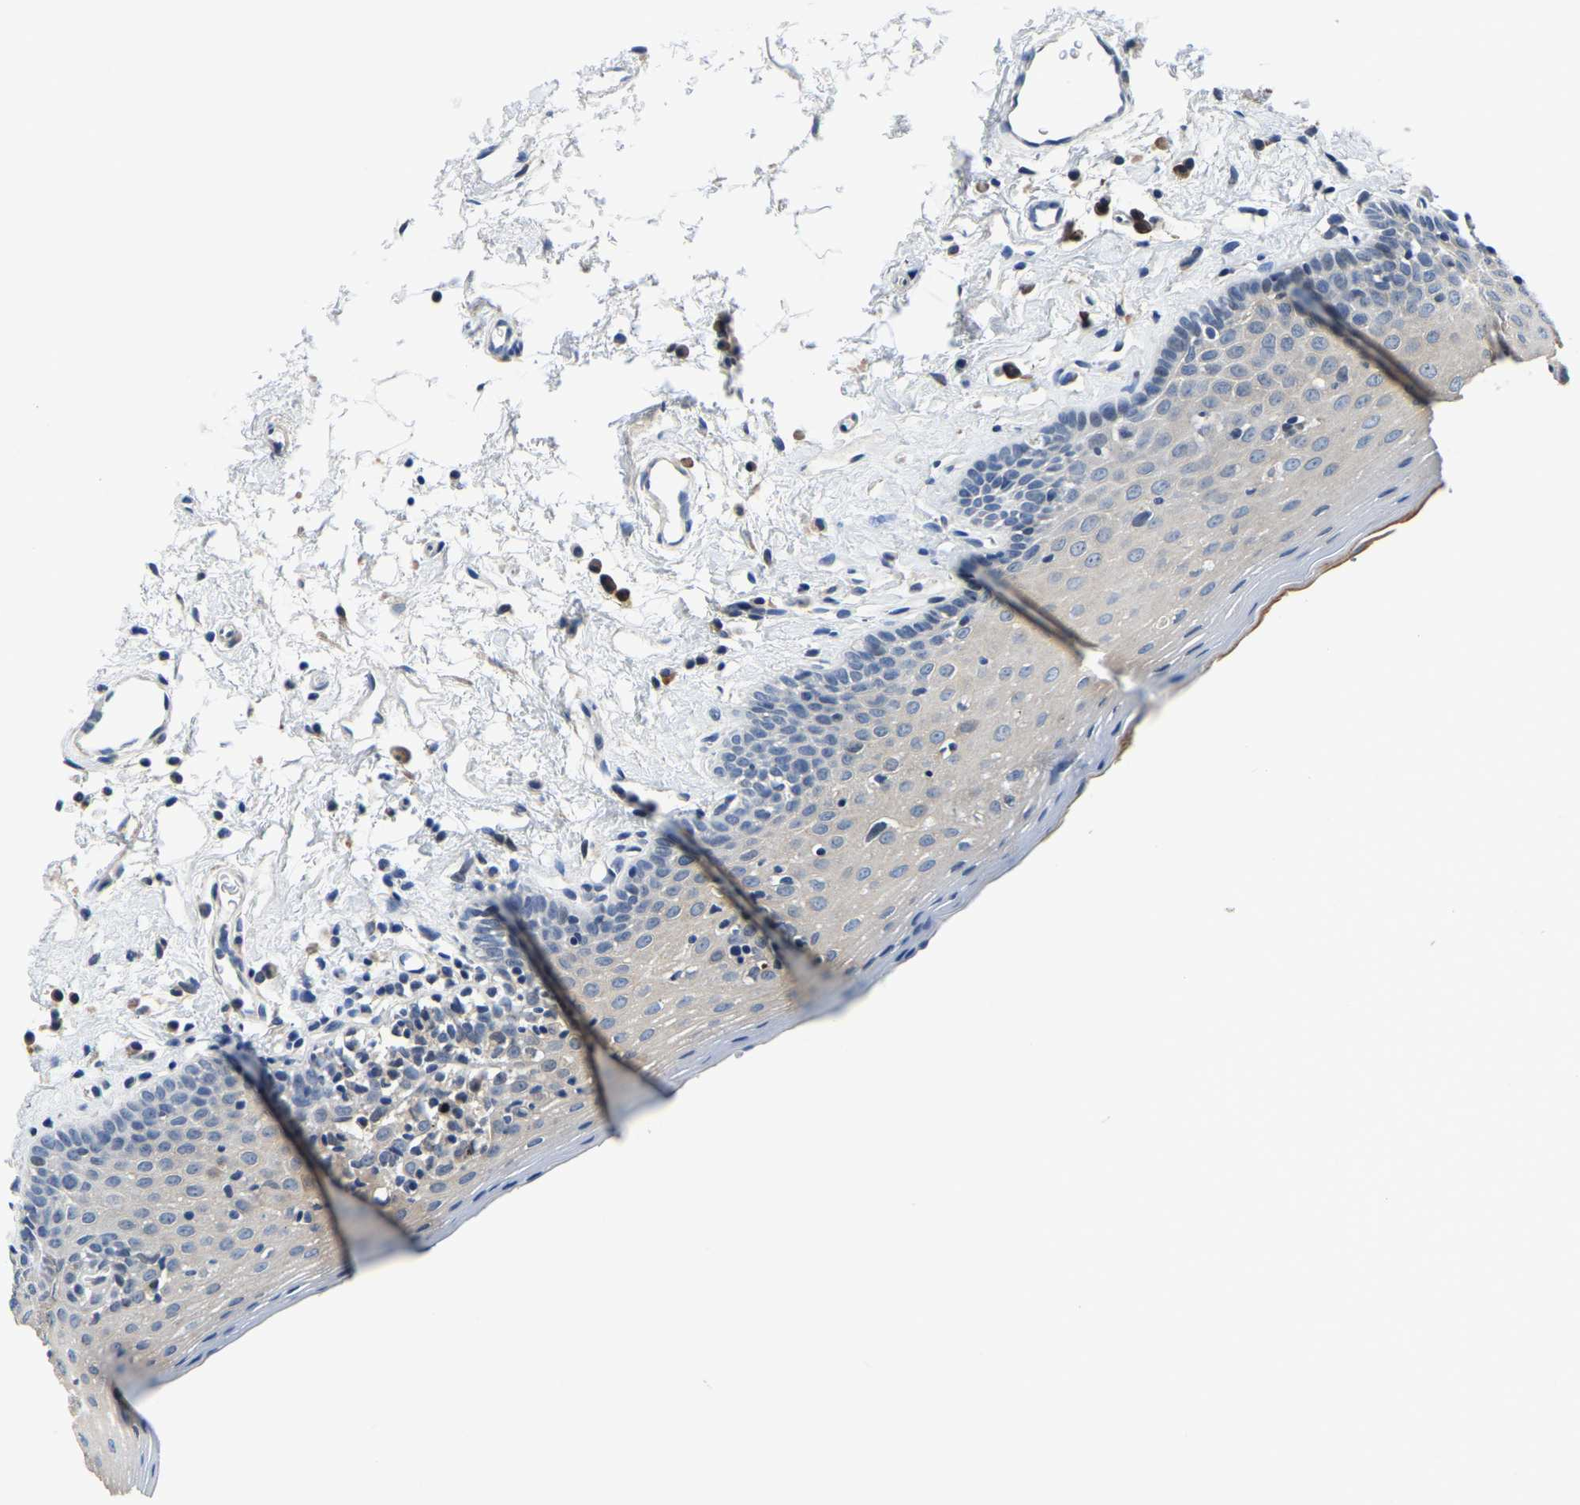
{"staining": {"intensity": "negative", "quantity": "none", "location": "none"}, "tissue": "oral mucosa", "cell_type": "Squamous epithelial cells", "image_type": "normal", "snomed": [{"axis": "morphology", "description": "Normal tissue, NOS"}, {"axis": "topography", "description": "Oral tissue"}], "caption": "This is an IHC photomicrograph of benign oral mucosa. There is no expression in squamous epithelial cells.", "gene": "LIAS", "patient": {"sex": "male", "age": 66}}